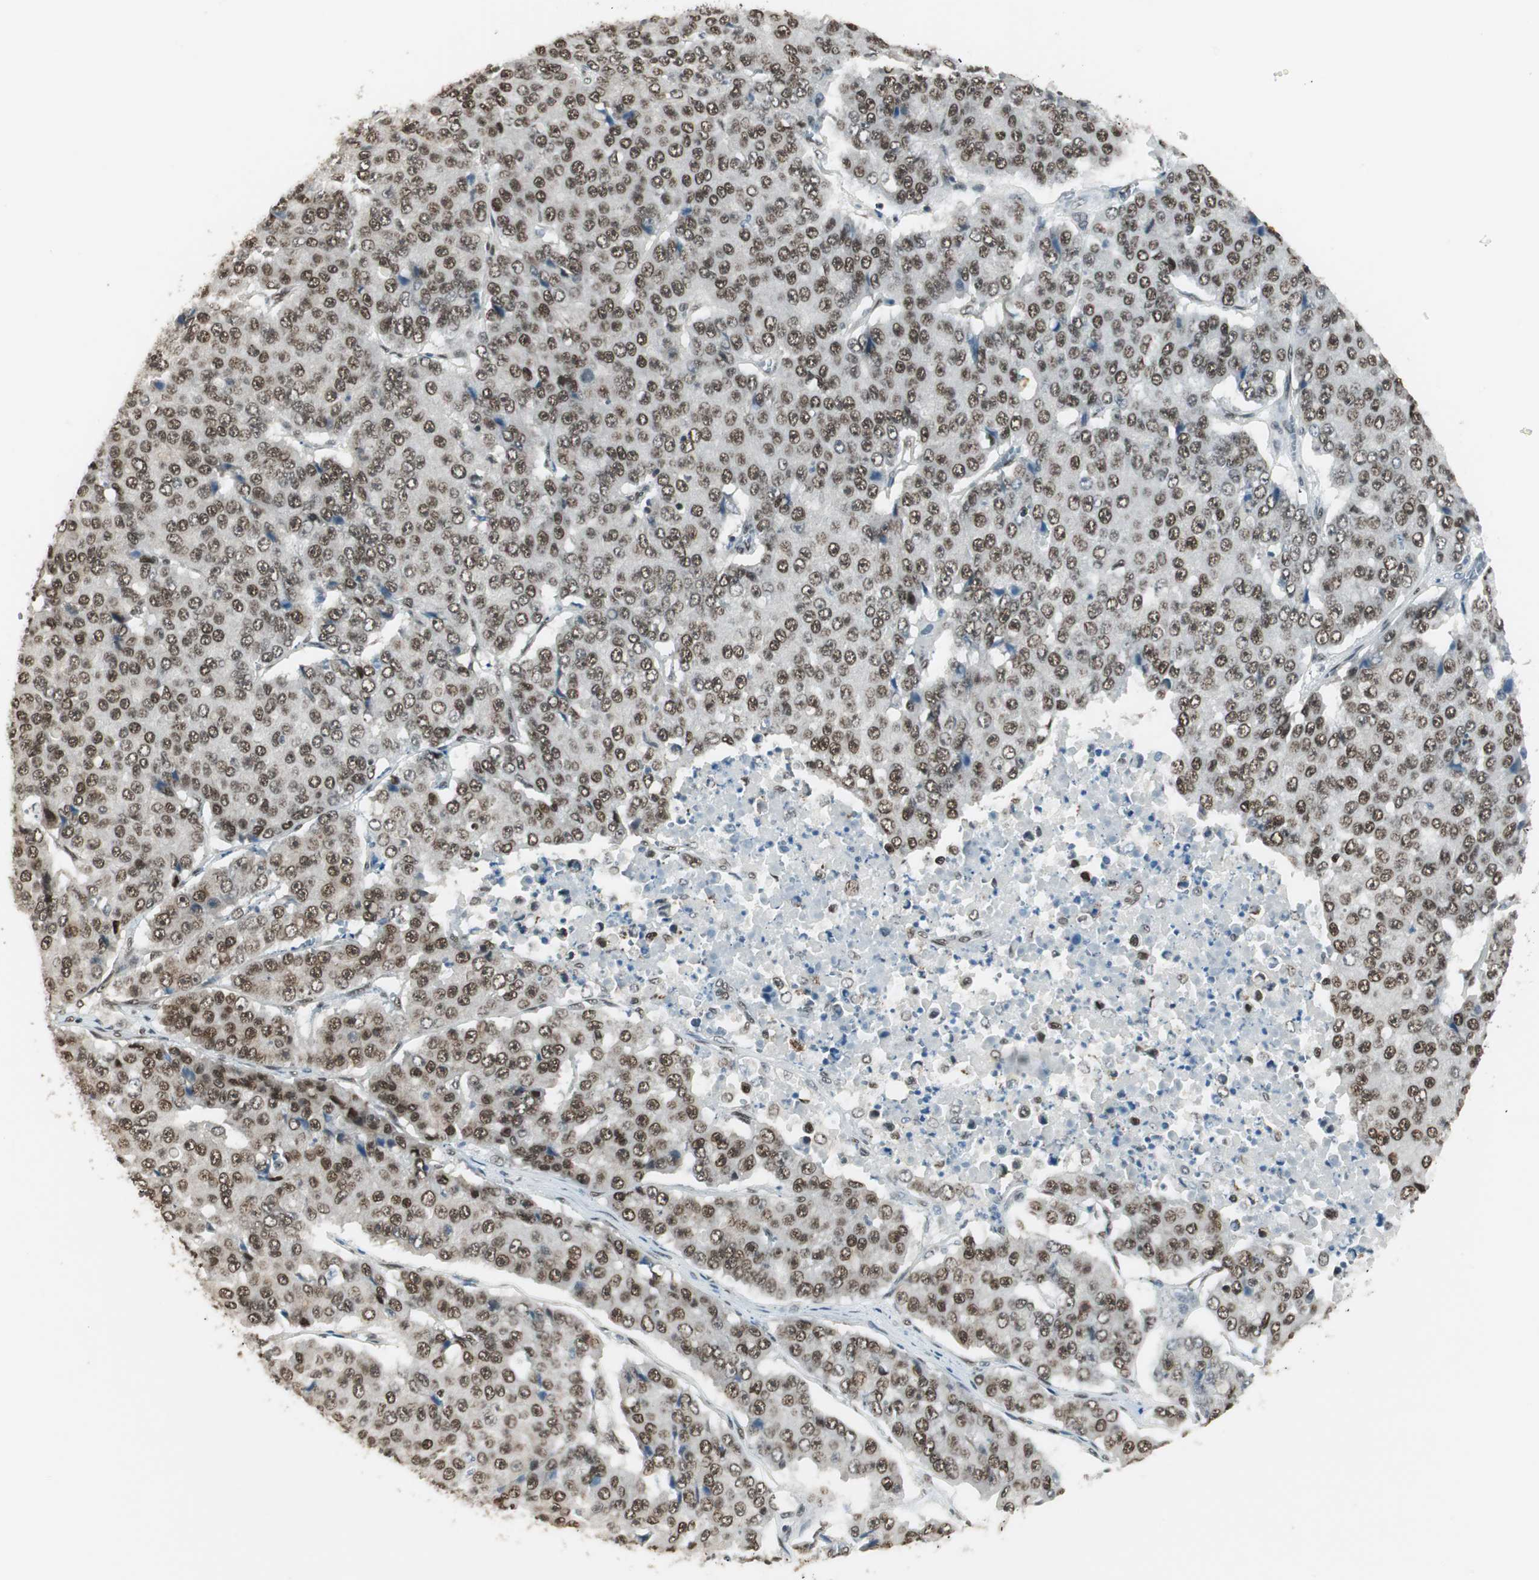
{"staining": {"intensity": "strong", "quantity": ">75%", "location": "nuclear"}, "tissue": "pancreatic cancer", "cell_type": "Tumor cells", "image_type": "cancer", "snomed": [{"axis": "morphology", "description": "Adenocarcinoma, NOS"}, {"axis": "topography", "description": "Pancreas"}], "caption": "Immunohistochemical staining of human pancreatic adenocarcinoma displays high levels of strong nuclear protein positivity in approximately >75% of tumor cells.", "gene": "ZBTB17", "patient": {"sex": "male", "age": 50}}